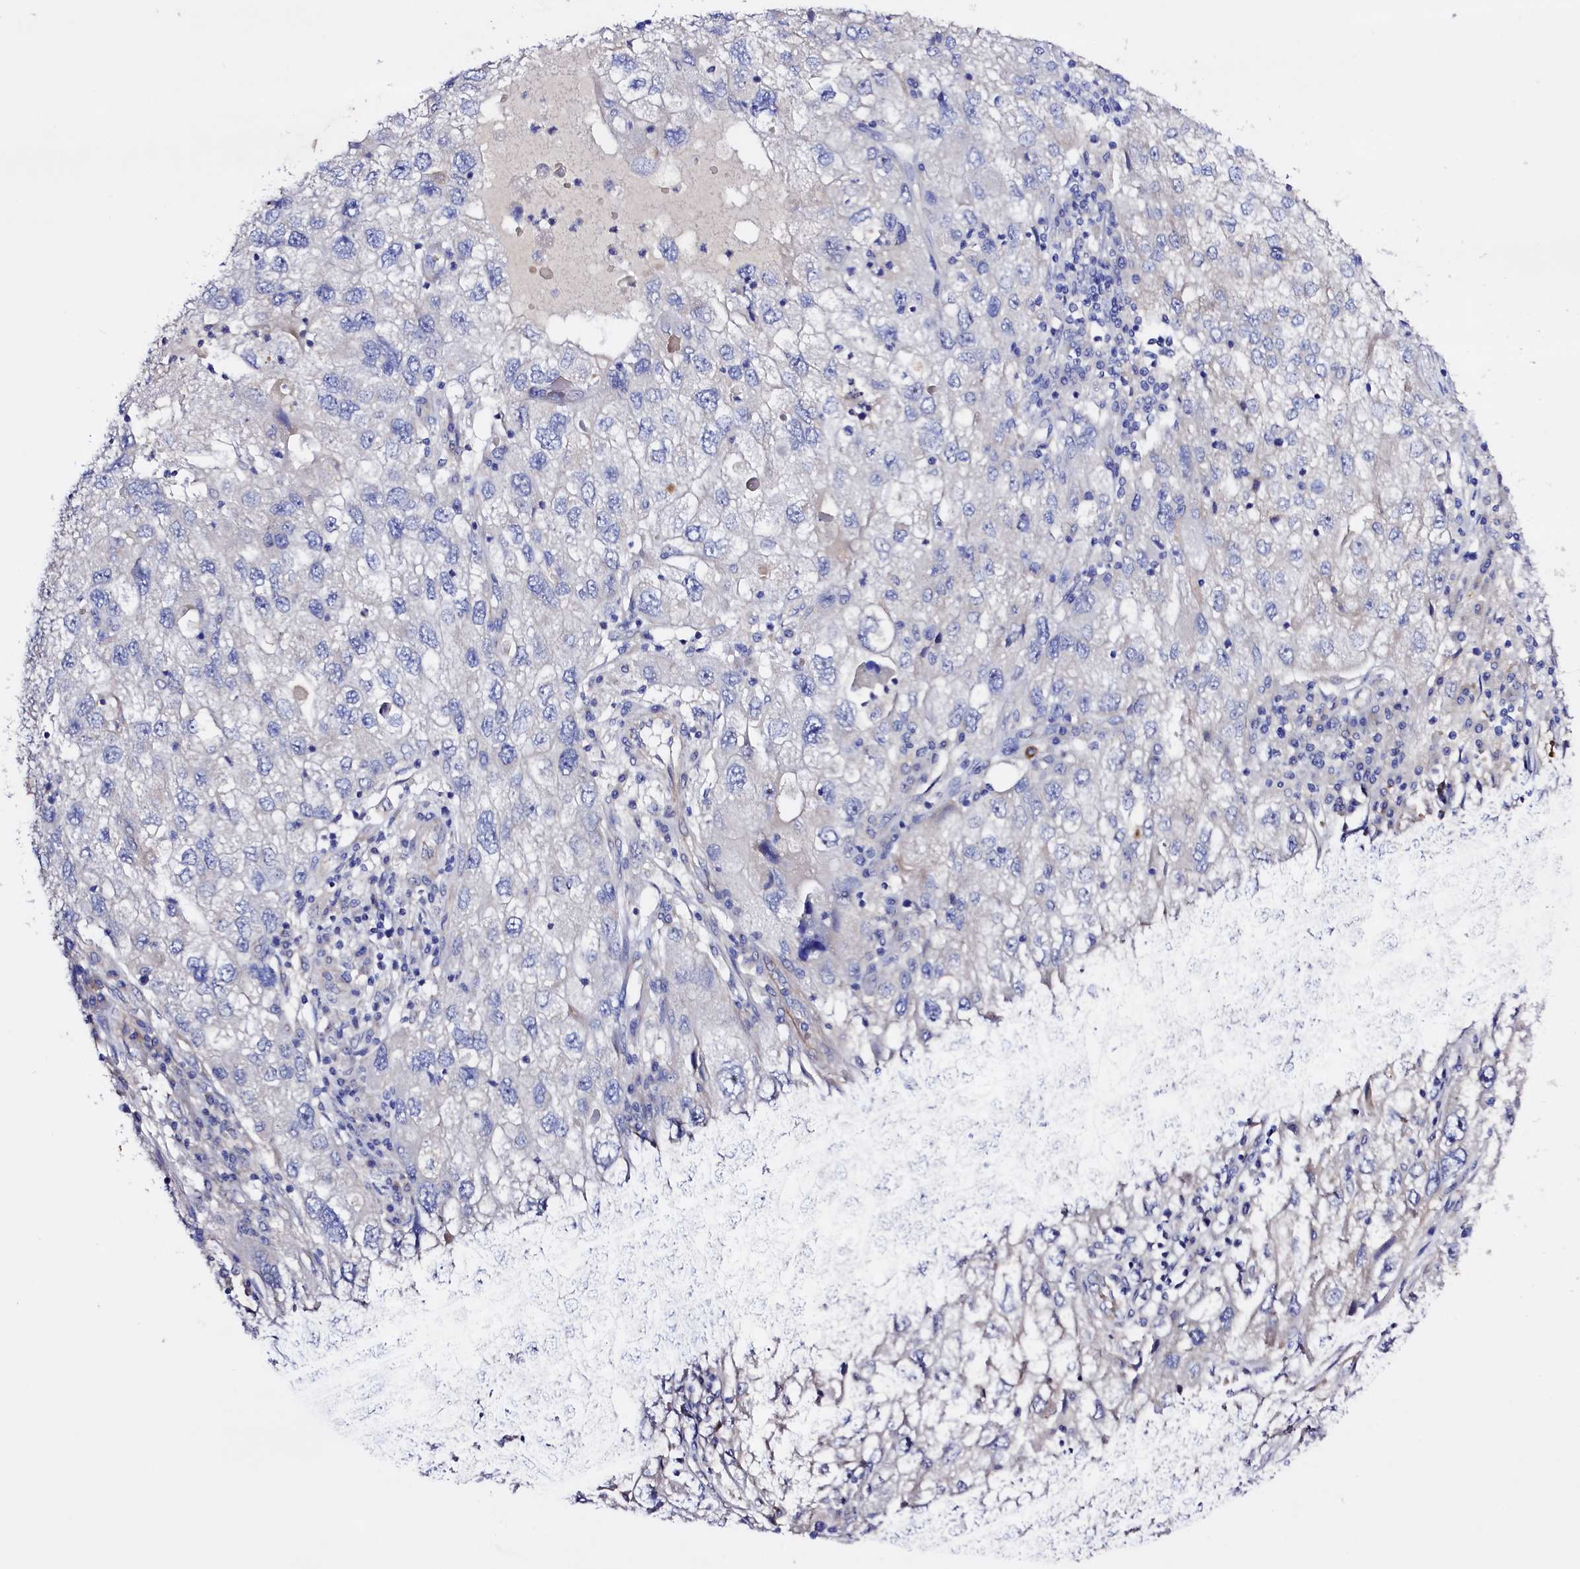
{"staining": {"intensity": "negative", "quantity": "none", "location": "none"}, "tissue": "endometrial cancer", "cell_type": "Tumor cells", "image_type": "cancer", "snomed": [{"axis": "morphology", "description": "Adenocarcinoma, NOS"}, {"axis": "topography", "description": "Endometrium"}], "caption": "A high-resolution photomicrograph shows immunohistochemistry staining of adenocarcinoma (endometrial), which displays no significant positivity in tumor cells.", "gene": "SLC7A1", "patient": {"sex": "female", "age": 49}}